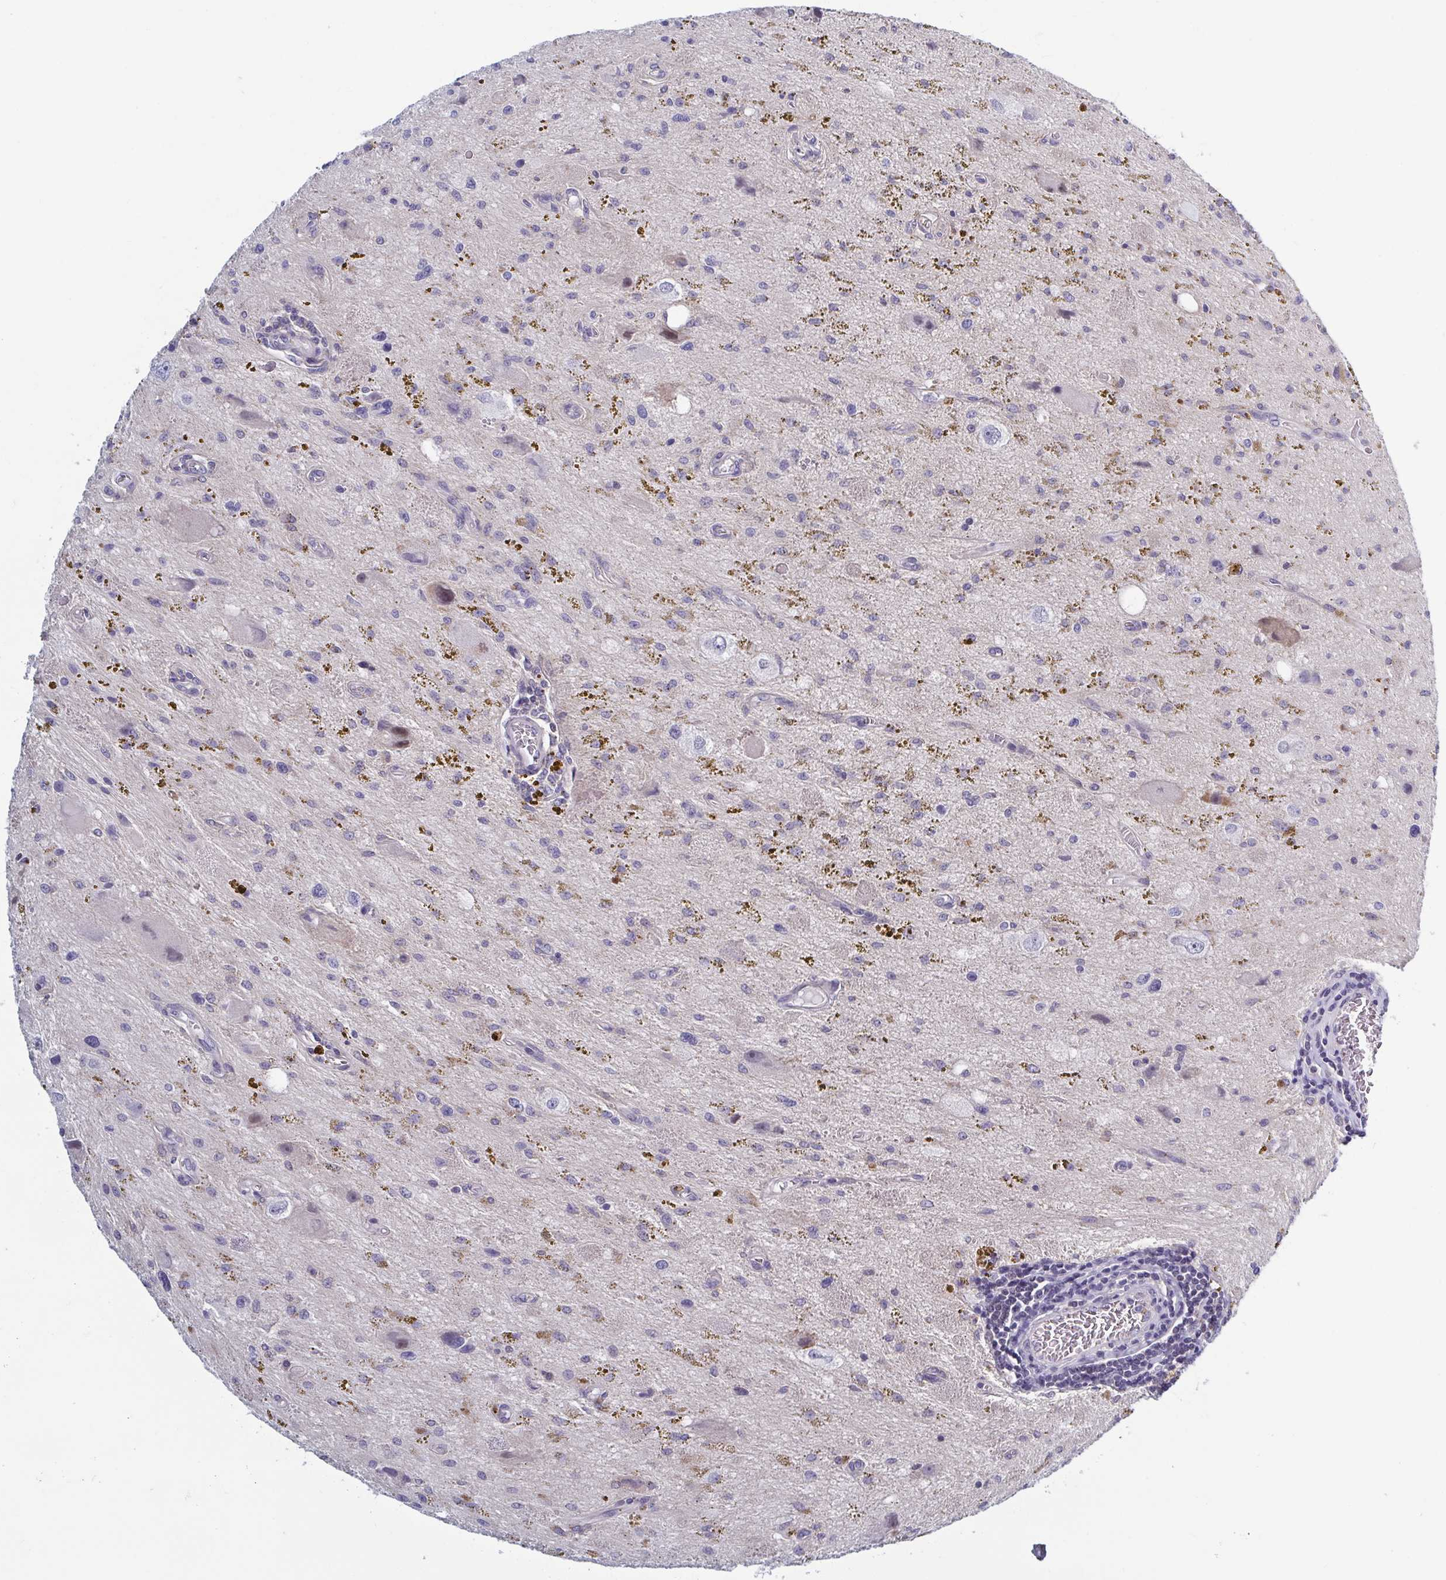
{"staining": {"intensity": "negative", "quantity": "none", "location": "none"}, "tissue": "glioma", "cell_type": "Tumor cells", "image_type": "cancer", "snomed": [{"axis": "morphology", "description": "Glioma, malignant, Low grade"}, {"axis": "topography", "description": "Cerebellum"}], "caption": "Tumor cells are negative for brown protein staining in glioma.", "gene": "LRRC38", "patient": {"sex": "female", "age": 14}}